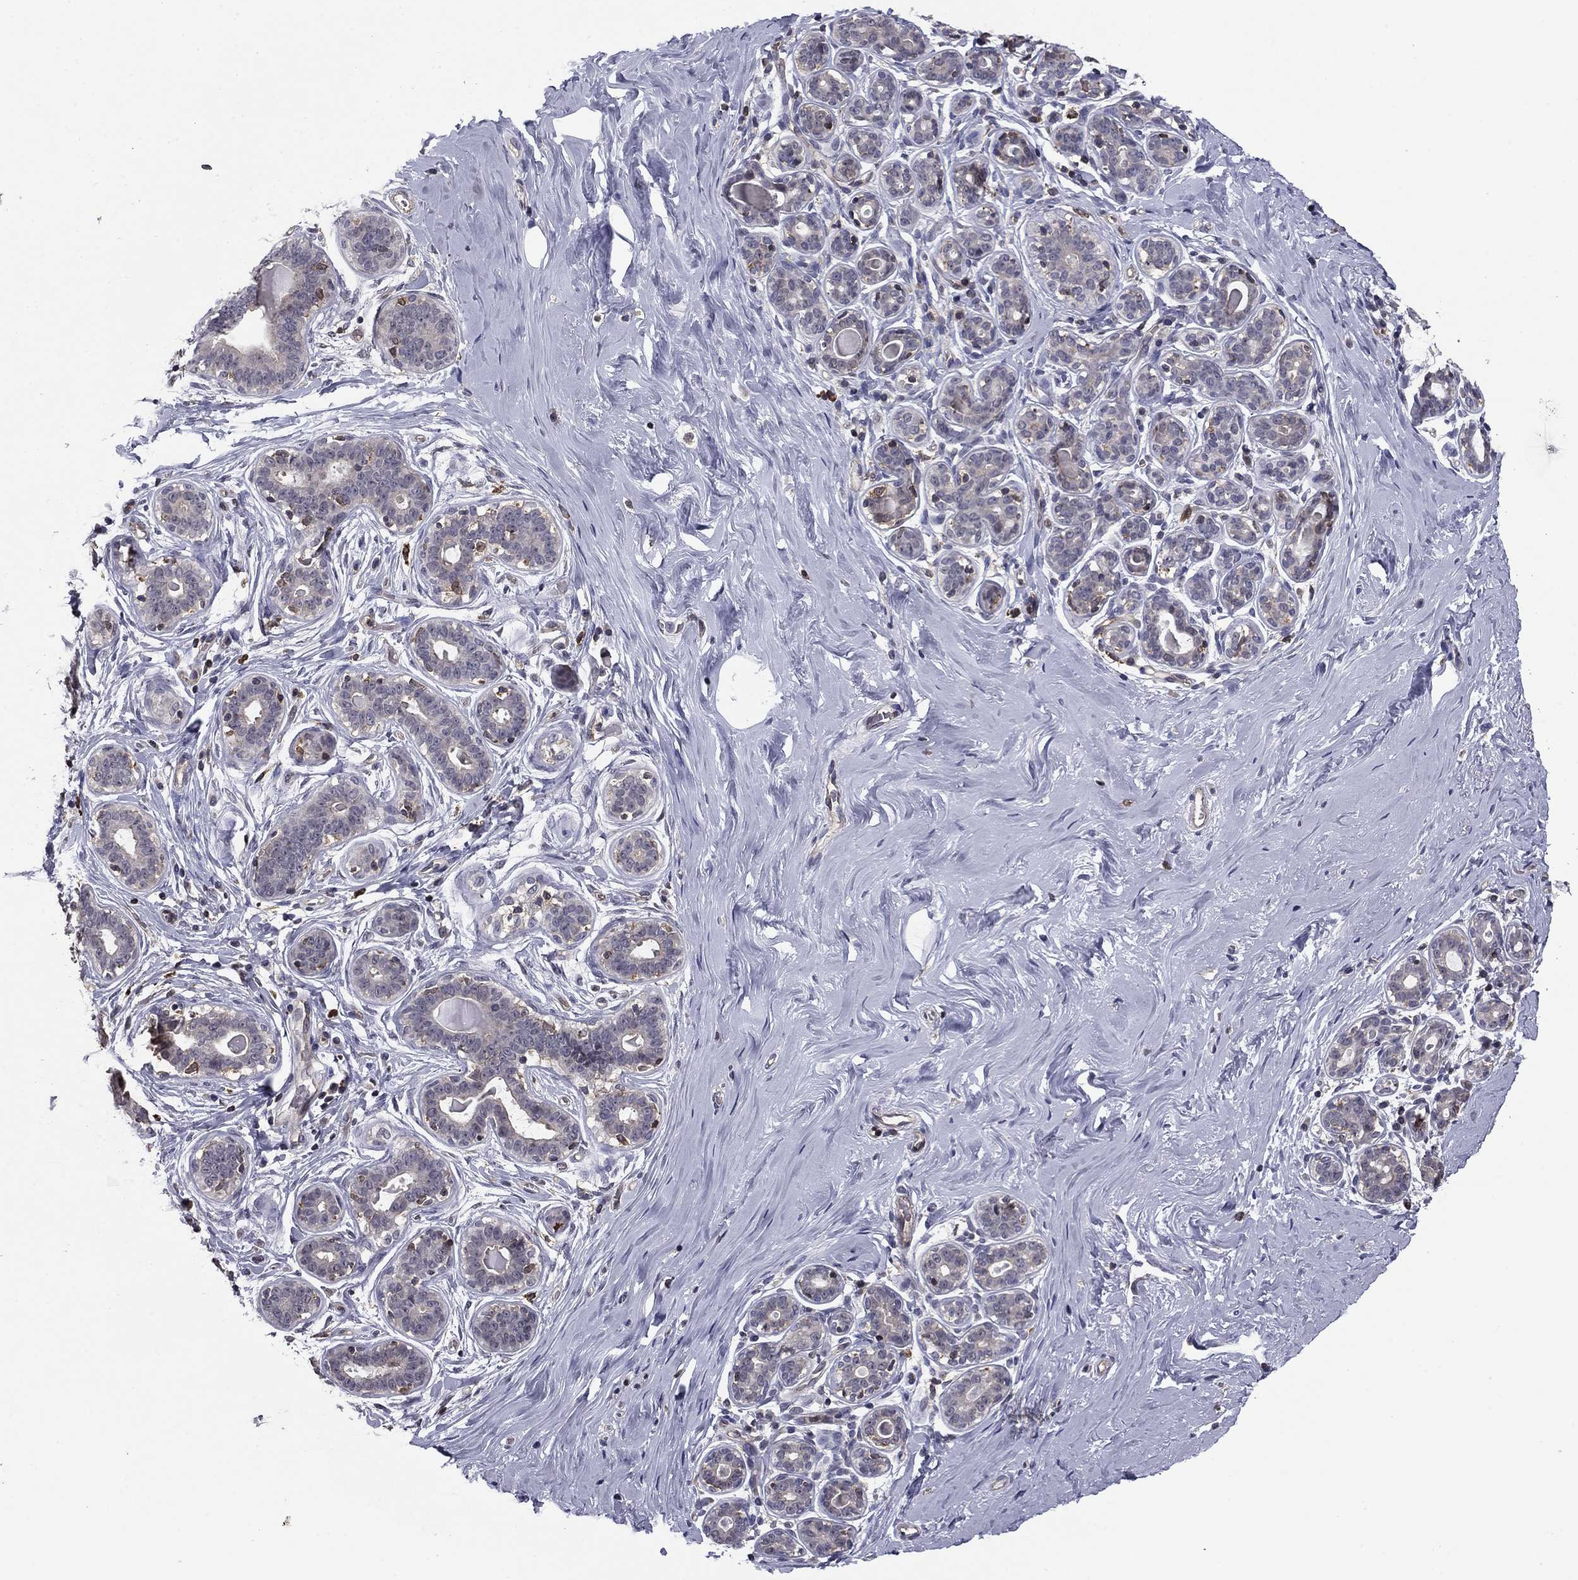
{"staining": {"intensity": "negative", "quantity": "none", "location": "none"}, "tissue": "breast", "cell_type": "Adipocytes", "image_type": "normal", "snomed": [{"axis": "morphology", "description": "Normal tissue, NOS"}, {"axis": "topography", "description": "Skin"}, {"axis": "topography", "description": "Breast"}], "caption": "Immunohistochemistry micrograph of benign human breast stained for a protein (brown), which shows no positivity in adipocytes. (DAB IHC with hematoxylin counter stain).", "gene": "PLCB2", "patient": {"sex": "female", "age": 43}}